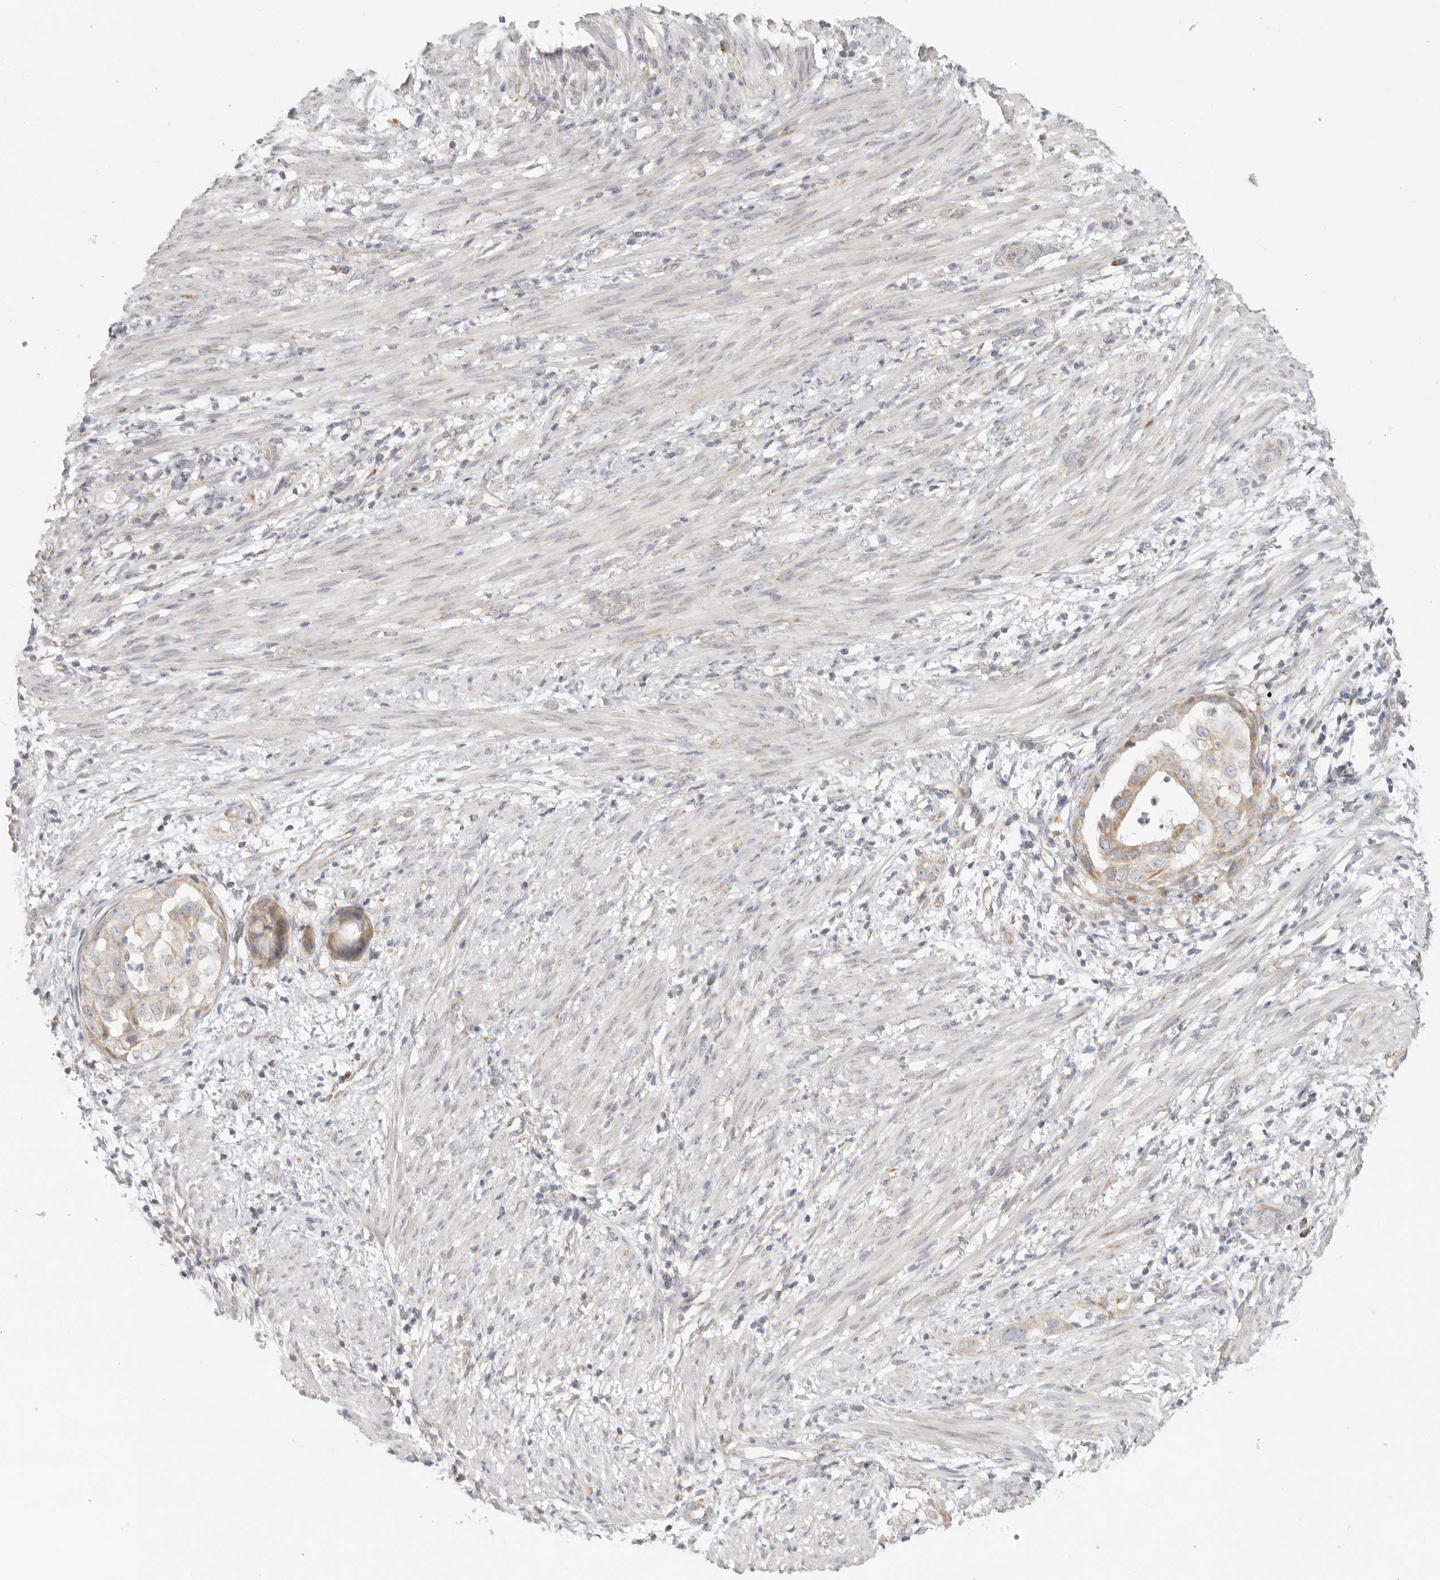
{"staining": {"intensity": "moderate", "quantity": ">75%", "location": "cytoplasmic/membranous"}, "tissue": "endometrial cancer", "cell_type": "Tumor cells", "image_type": "cancer", "snomed": [{"axis": "morphology", "description": "Adenocarcinoma, NOS"}, {"axis": "topography", "description": "Endometrium"}], "caption": "The image shows a brown stain indicating the presence of a protein in the cytoplasmic/membranous of tumor cells in endometrial cancer. The staining is performed using DAB brown chromogen to label protein expression. The nuclei are counter-stained blue using hematoxylin.", "gene": "KDF1", "patient": {"sex": "female", "age": 85}}